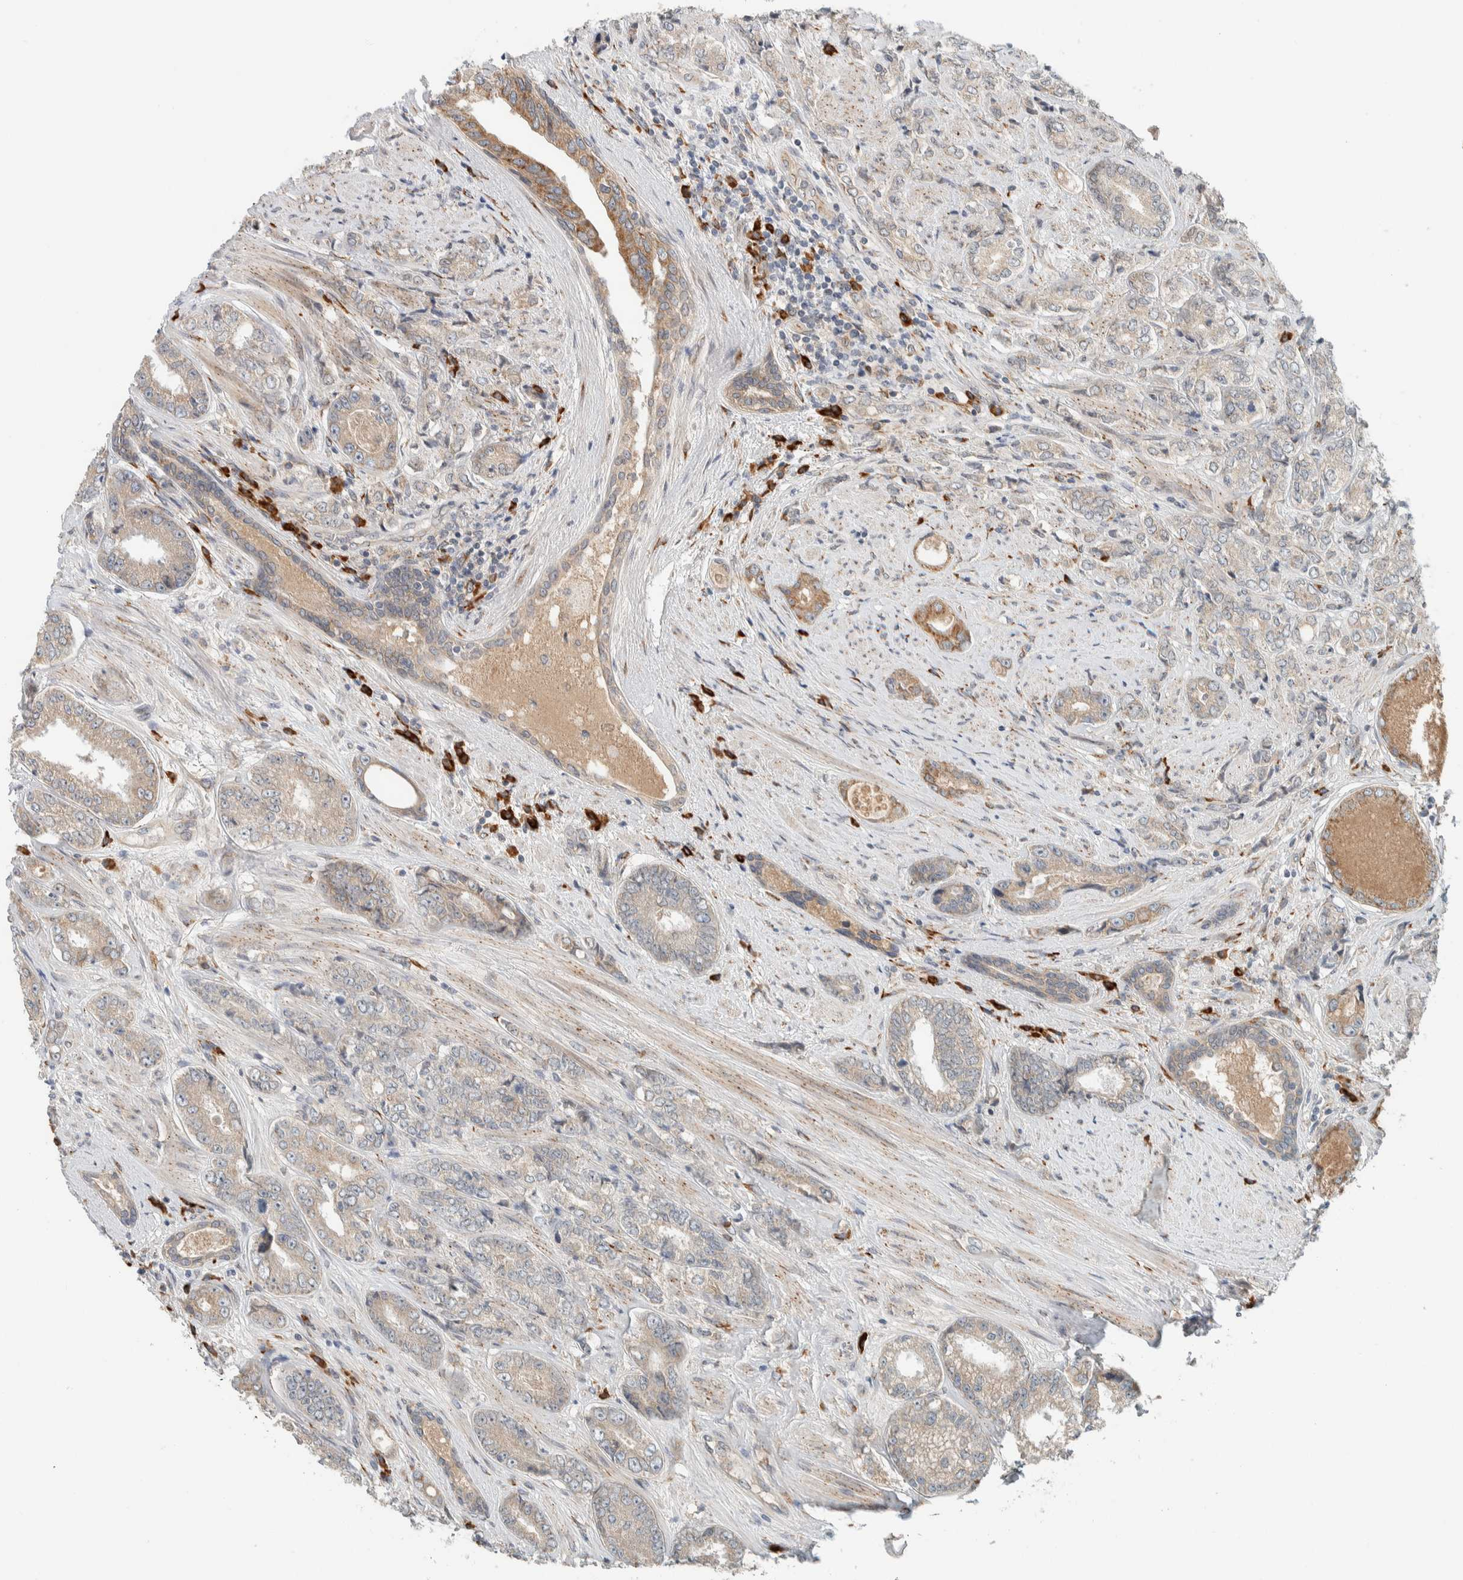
{"staining": {"intensity": "weak", "quantity": "<25%", "location": "cytoplasmic/membranous"}, "tissue": "prostate cancer", "cell_type": "Tumor cells", "image_type": "cancer", "snomed": [{"axis": "morphology", "description": "Adenocarcinoma, High grade"}, {"axis": "topography", "description": "Prostate"}], "caption": "High magnification brightfield microscopy of prostate cancer stained with DAB (brown) and counterstained with hematoxylin (blue): tumor cells show no significant staining.", "gene": "CTBP2", "patient": {"sex": "male", "age": 61}}